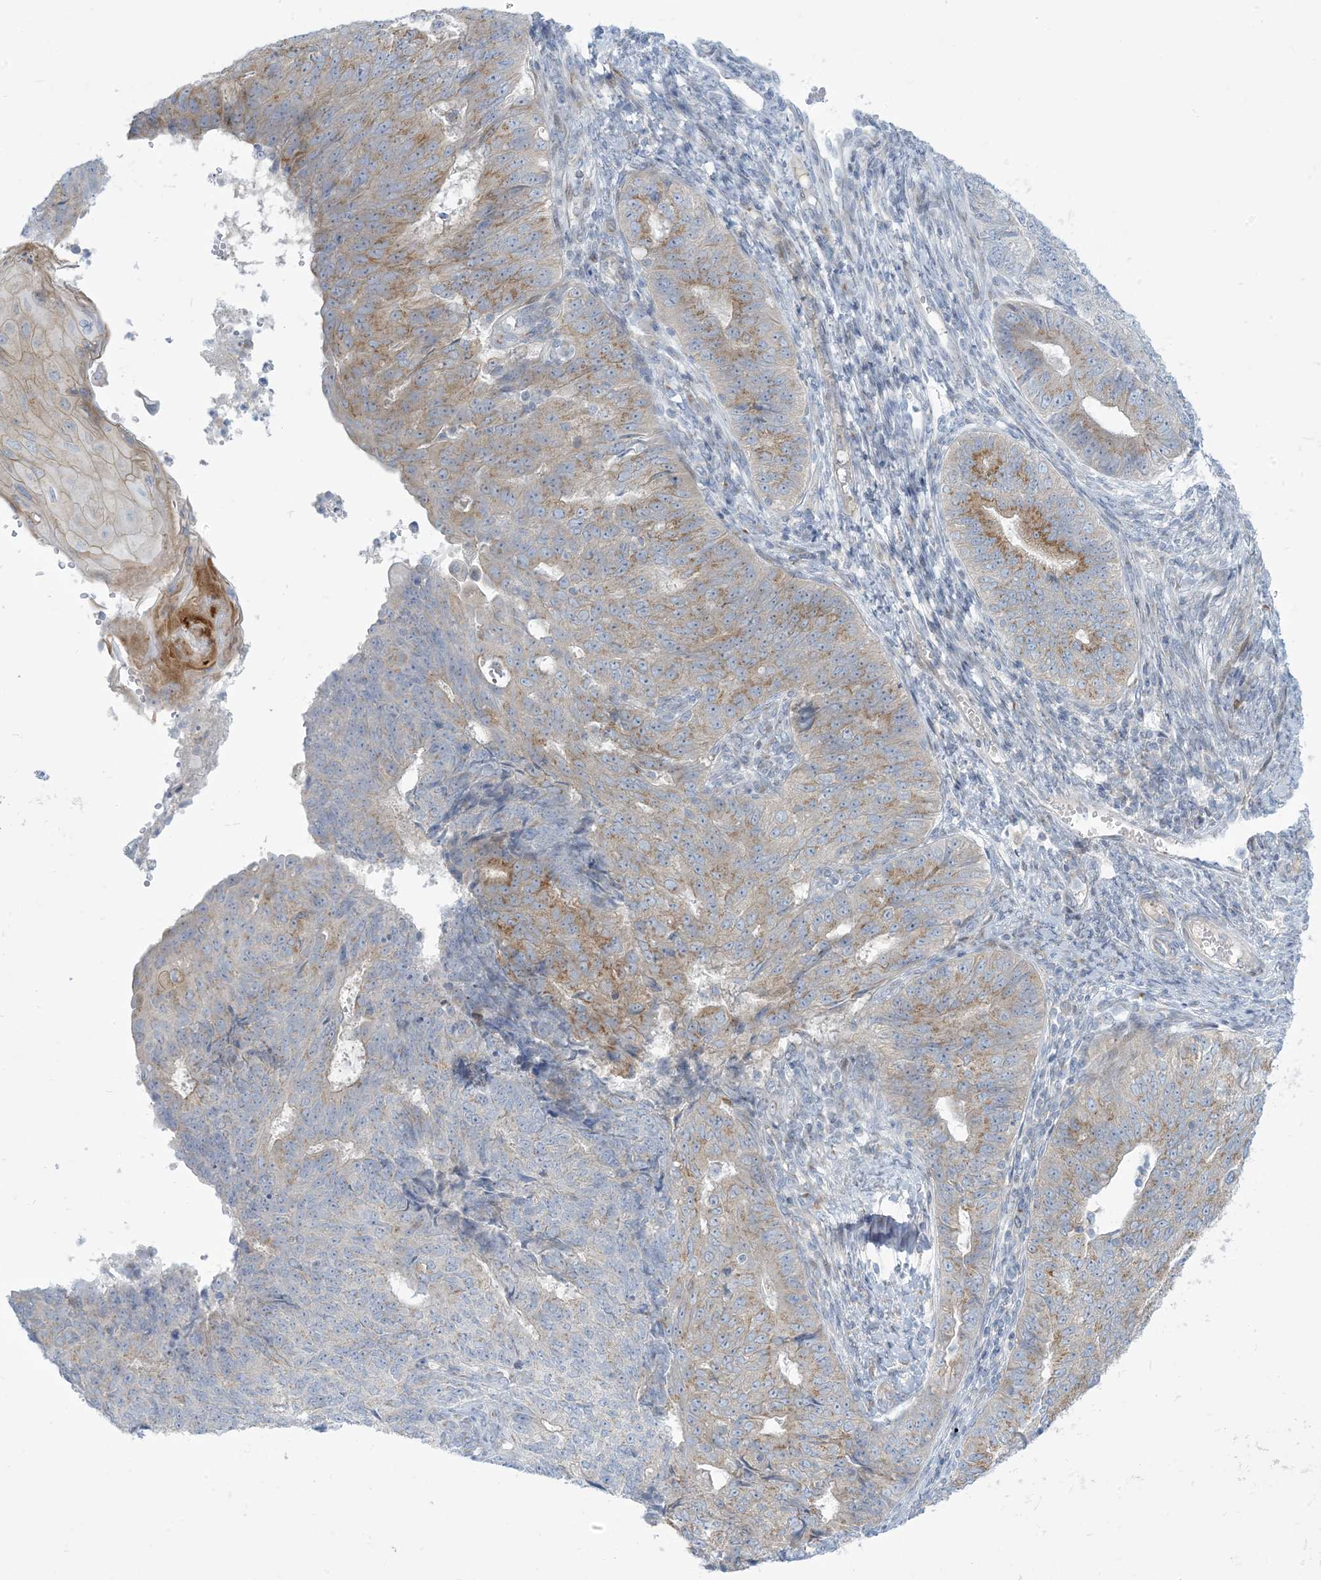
{"staining": {"intensity": "moderate", "quantity": "25%-75%", "location": "cytoplasmic/membranous"}, "tissue": "endometrial cancer", "cell_type": "Tumor cells", "image_type": "cancer", "snomed": [{"axis": "morphology", "description": "Adenocarcinoma, NOS"}, {"axis": "topography", "description": "Endometrium"}], "caption": "Endometrial cancer stained with a protein marker displays moderate staining in tumor cells.", "gene": "AFTPH", "patient": {"sex": "female", "age": 32}}